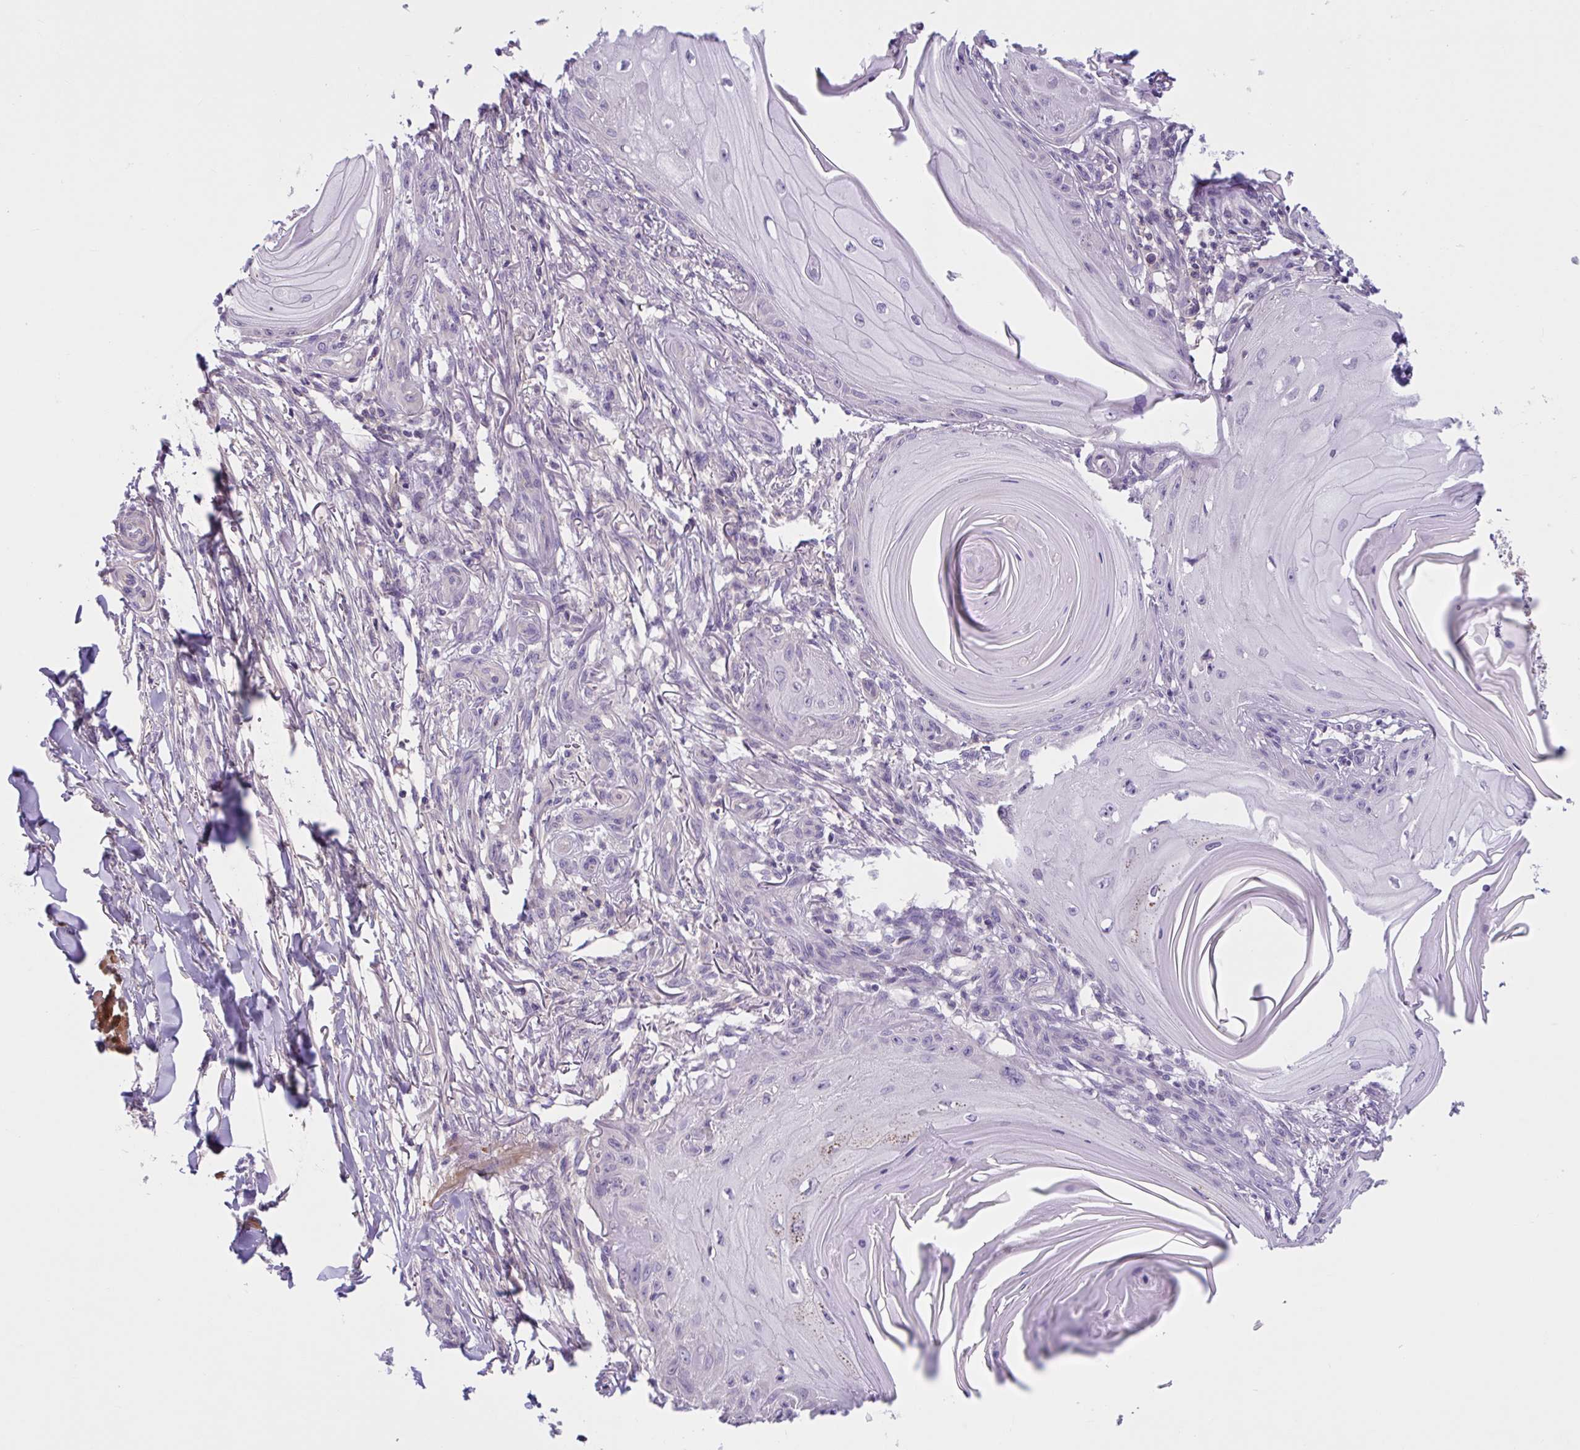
{"staining": {"intensity": "negative", "quantity": "none", "location": "none"}, "tissue": "skin cancer", "cell_type": "Tumor cells", "image_type": "cancer", "snomed": [{"axis": "morphology", "description": "Squamous cell carcinoma, NOS"}, {"axis": "topography", "description": "Skin"}], "caption": "Tumor cells show no significant staining in skin cancer. The staining was performed using DAB (3,3'-diaminobenzidine) to visualize the protein expression in brown, while the nuclei were stained in blue with hematoxylin (Magnification: 20x).", "gene": "WNT9B", "patient": {"sex": "female", "age": 77}}